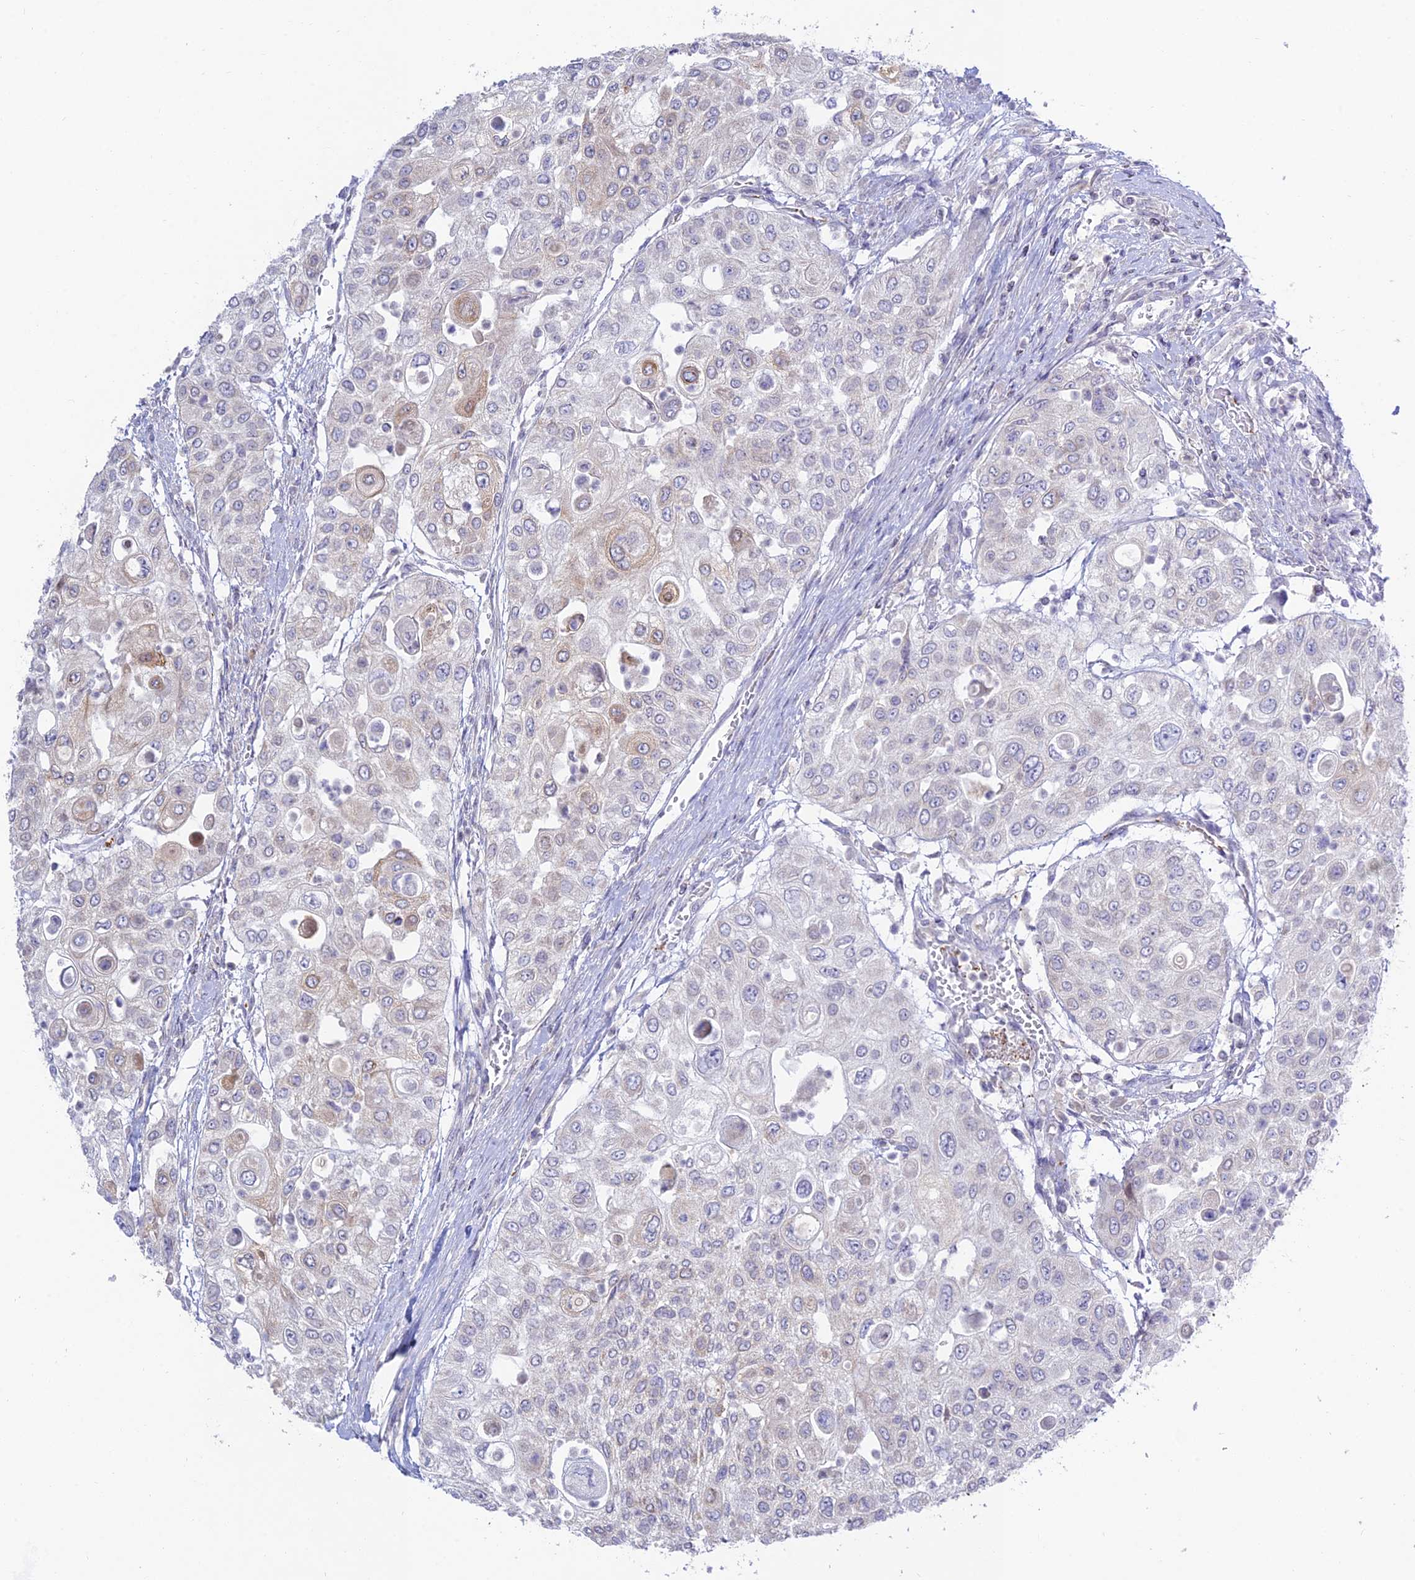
{"staining": {"intensity": "weak", "quantity": "<25%", "location": "cytoplasmic/membranous"}, "tissue": "urothelial cancer", "cell_type": "Tumor cells", "image_type": "cancer", "snomed": [{"axis": "morphology", "description": "Urothelial carcinoma, High grade"}, {"axis": "topography", "description": "Urinary bladder"}], "caption": "Protein analysis of urothelial cancer demonstrates no significant positivity in tumor cells. (Stains: DAB immunohistochemistry with hematoxylin counter stain, Microscopy: brightfield microscopy at high magnification).", "gene": "TMEM40", "patient": {"sex": "female", "age": 79}}